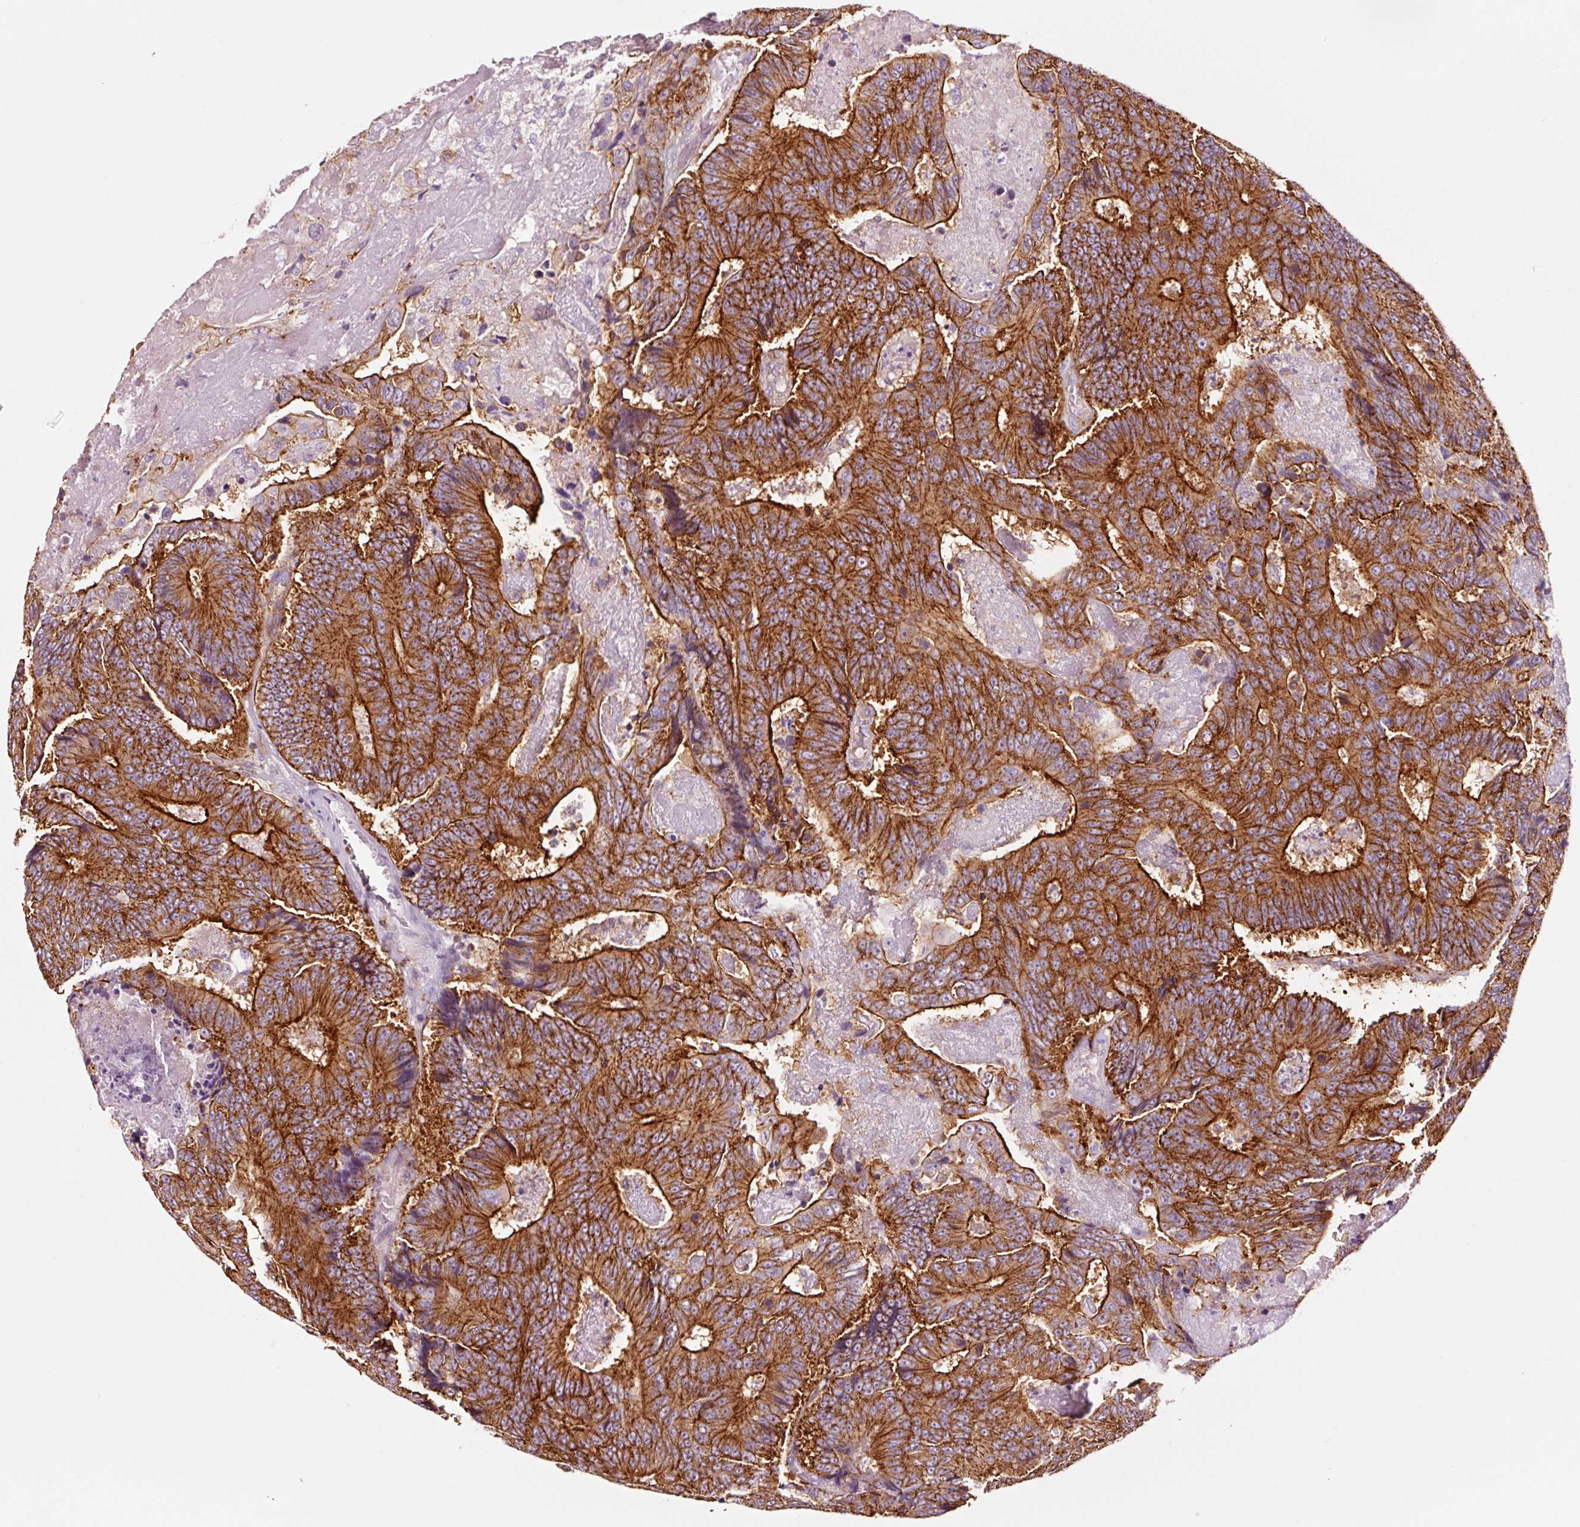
{"staining": {"intensity": "strong", "quantity": ">75%", "location": "cytoplasmic/membranous"}, "tissue": "colorectal cancer", "cell_type": "Tumor cells", "image_type": "cancer", "snomed": [{"axis": "morphology", "description": "Adenocarcinoma, NOS"}, {"axis": "topography", "description": "Colon"}], "caption": "IHC (DAB) staining of human colorectal cancer (adenocarcinoma) demonstrates strong cytoplasmic/membranous protein expression in approximately >75% of tumor cells.", "gene": "ADD3", "patient": {"sex": "male", "age": 83}}